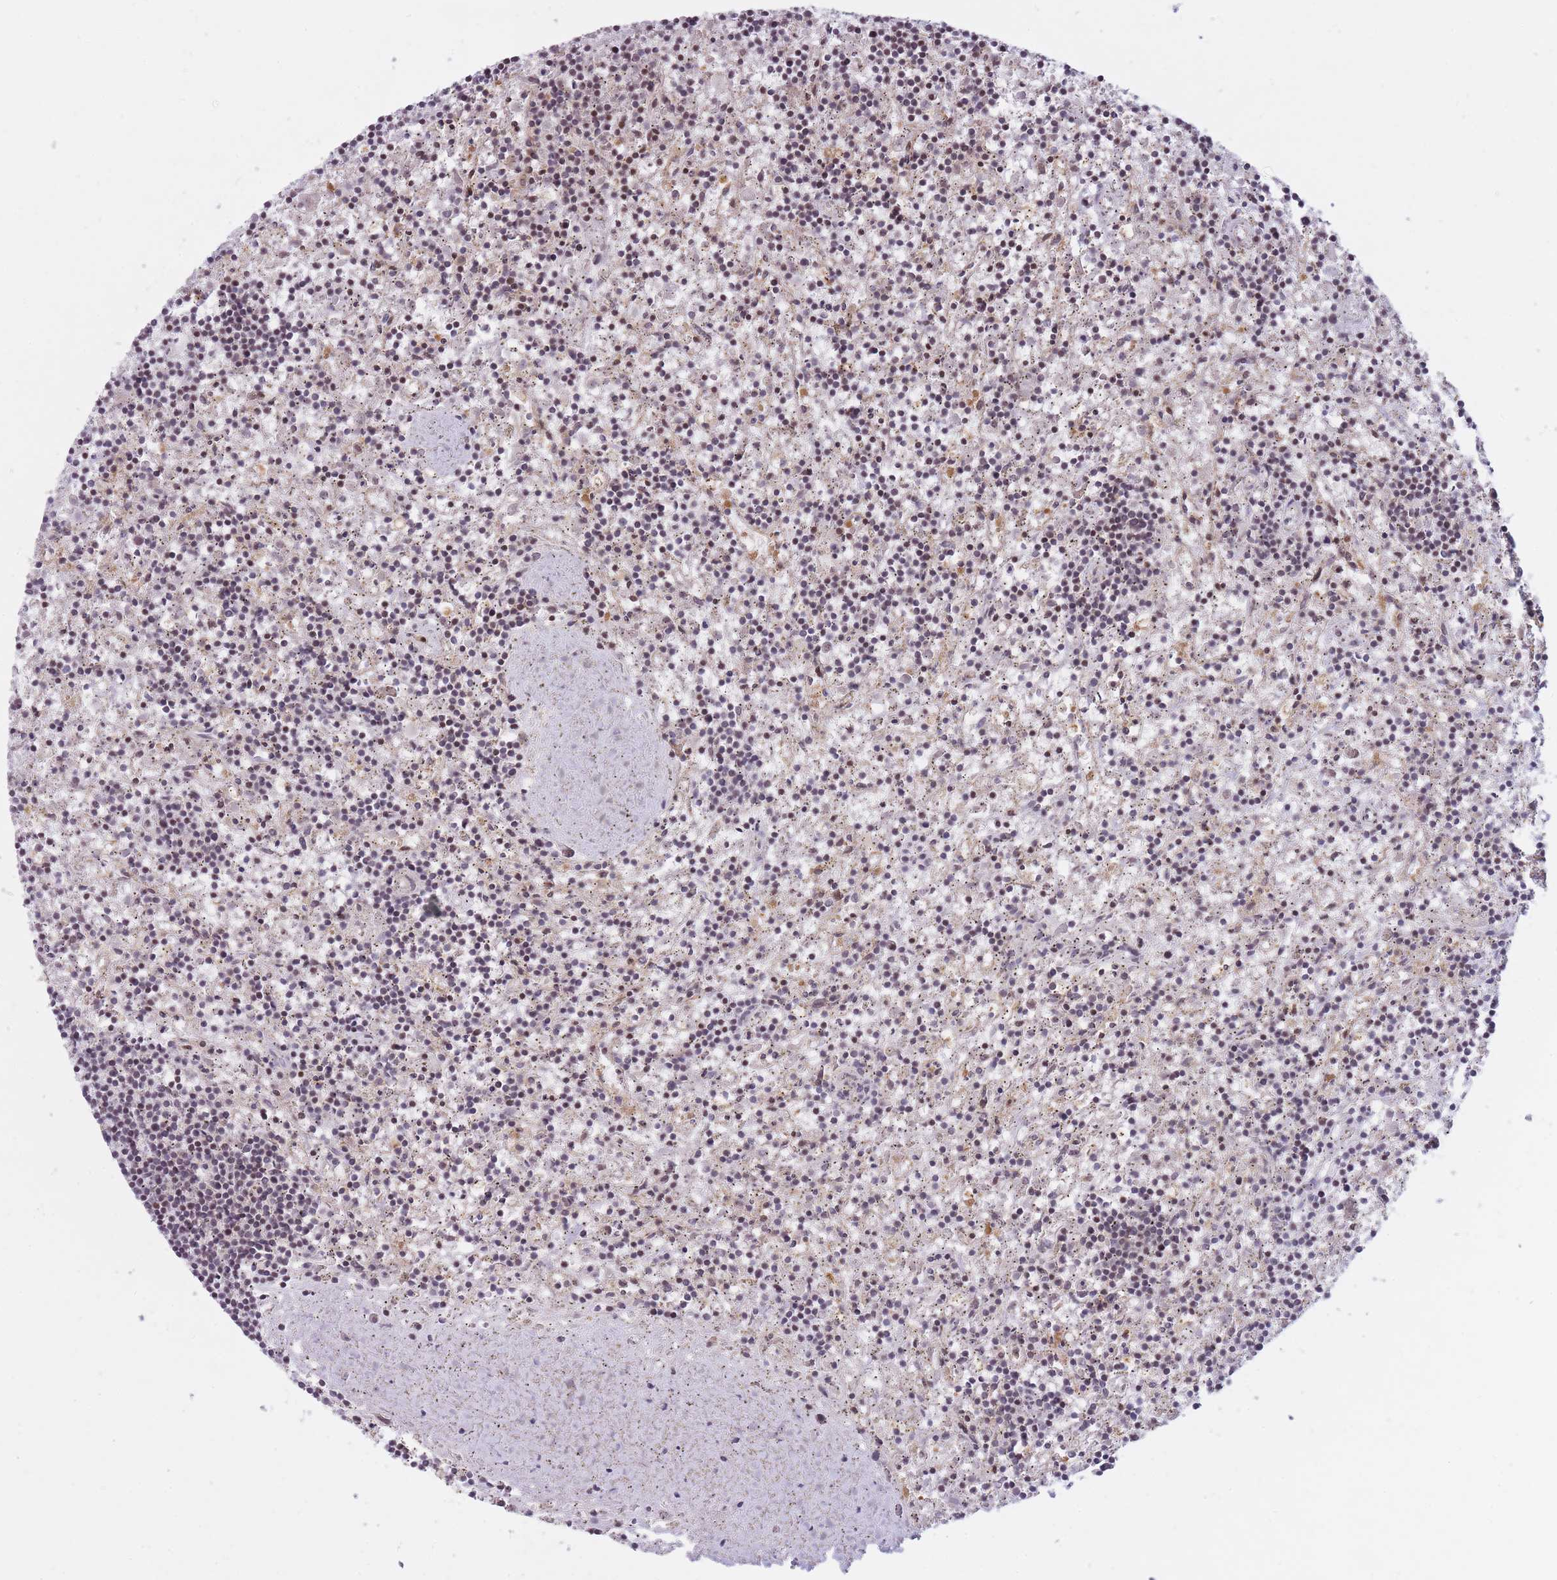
{"staining": {"intensity": "weak", "quantity": "<25%", "location": "nuclear"}, "tissue": "lymphoma", "cell_type": "Tumor cells", "image_type": "cancer", "snomed": [{"axis": "morphology", "description": "Malignant lymphoma, non-Hodgkin's type, Low grade"}, {"axis": "topography", "description": "Spleen"}], "caption": "Tumor cells are negative for brown protein staining in lymphoma.", "gene": "SLC35F5", "patient": {"sex": "male", "age": 76}}